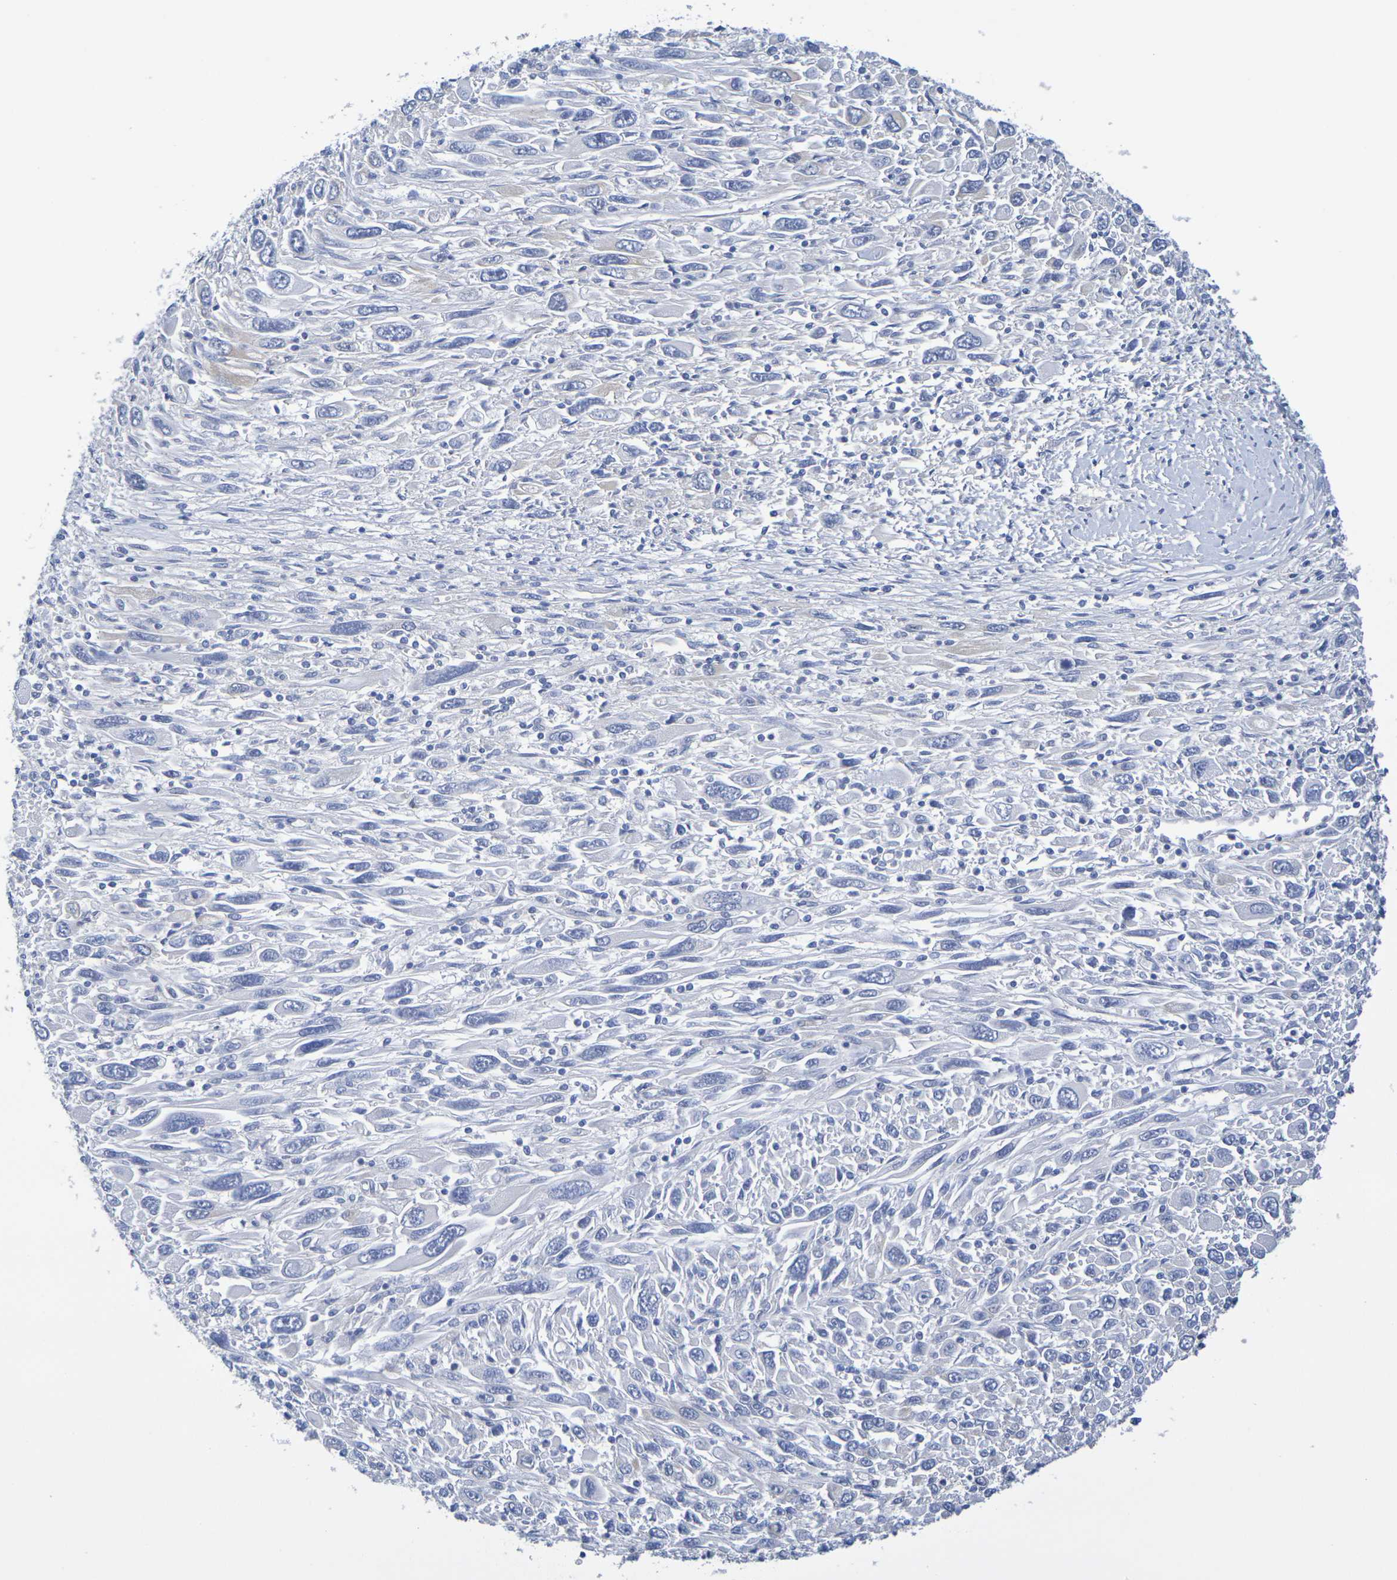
{"staining": {"intensity": "weak", "quantity": "25%-75%", "location": "cytoplasmic/membranous"}, "tissue": "melanoma", "cell_type": "Tumor cells", "image_type": "cancer", "snomed": [{"axis": "morphology", "description": "Malignant melanoma, Metastatic site"}, {"axis": "topography", "description": "Skin"}], "caption": "Immunohistochemical staining of malignant melanoma (metastatic site) reveals low levels of weak cytoplasmic/membranous positivity in approximately 25%-75% of tumor cells.", "gene": "TMCC3", "patient": {"sex": "female", "age": 56}}